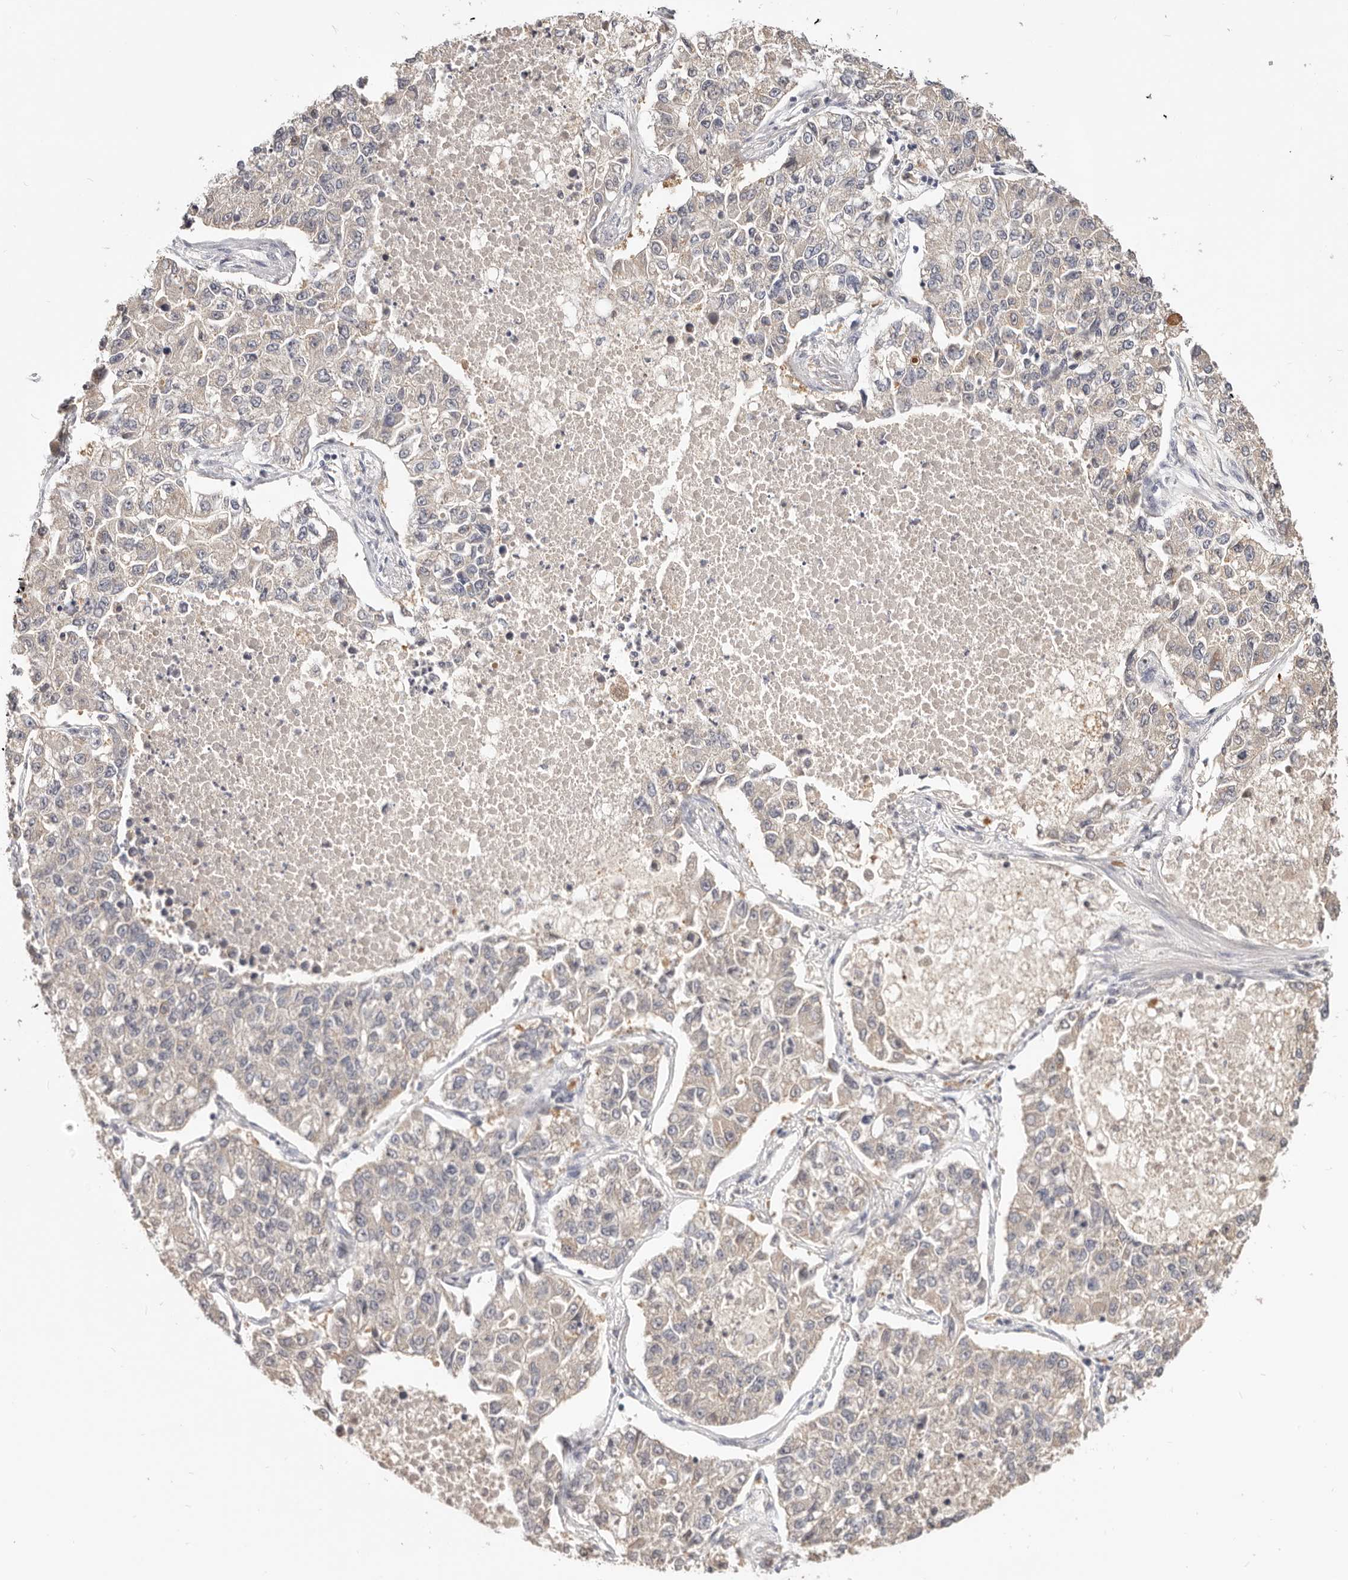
{"staining": {"intensity": "negative", "quantity": "none", "location": "none"}, "tissue": "lung cancer", "cell_type": "Tumor cells", "image_type": "cancer", "snomed": [{"axis": "morphology", "description": "Adenocarcinoma, NOS"}, {"axis": "topography", "description": "Lung"}], "caption": "Tumor cells show no significant protein staining in lung cancer. The staining is performed using DAB brown chromogen with nuclei counter-stained in using hematoxylin.", "gene": "TSPAN13", "patient": {"sex": "male", "age": 49}}